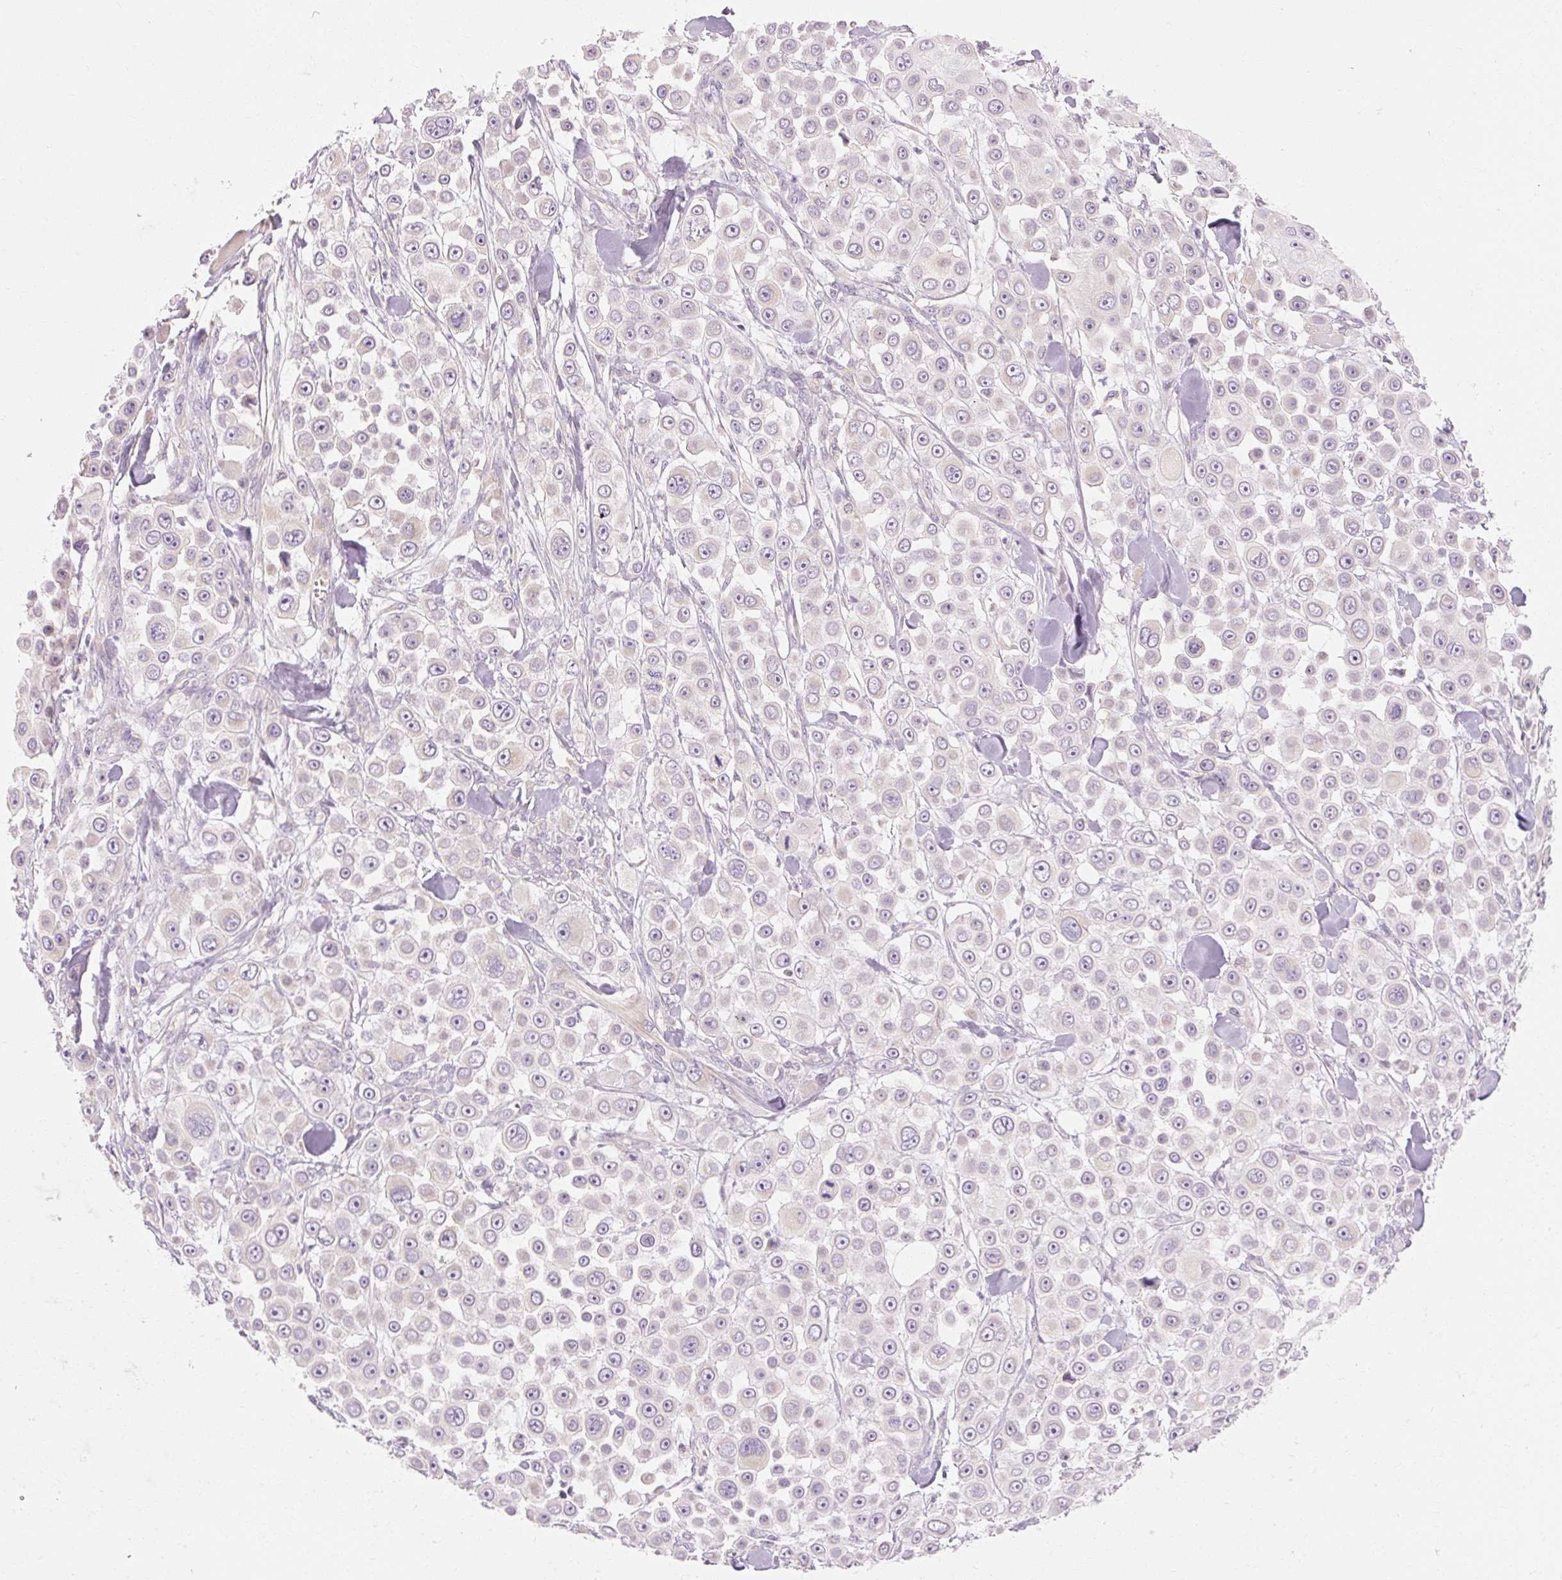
{"staining": {"intensity": "negative", "quantity": "none", "location": "none"}, "tissue": "skin cancer", "cell_type": "Tumor cells", "image_type": "cancer", "snomed": [{"axis": "morphology", "description": "Squamous cell carcinoma, NOS"}, {"axis": "topography", "description": "Skin"}], "caption": "IHC image of skin squamous cell carcinoma stained for a protein (brown), which exhibits no expression in tumor cells.", "gene": "MYO1D", "patient": {"sex": "male", "age": 67}}